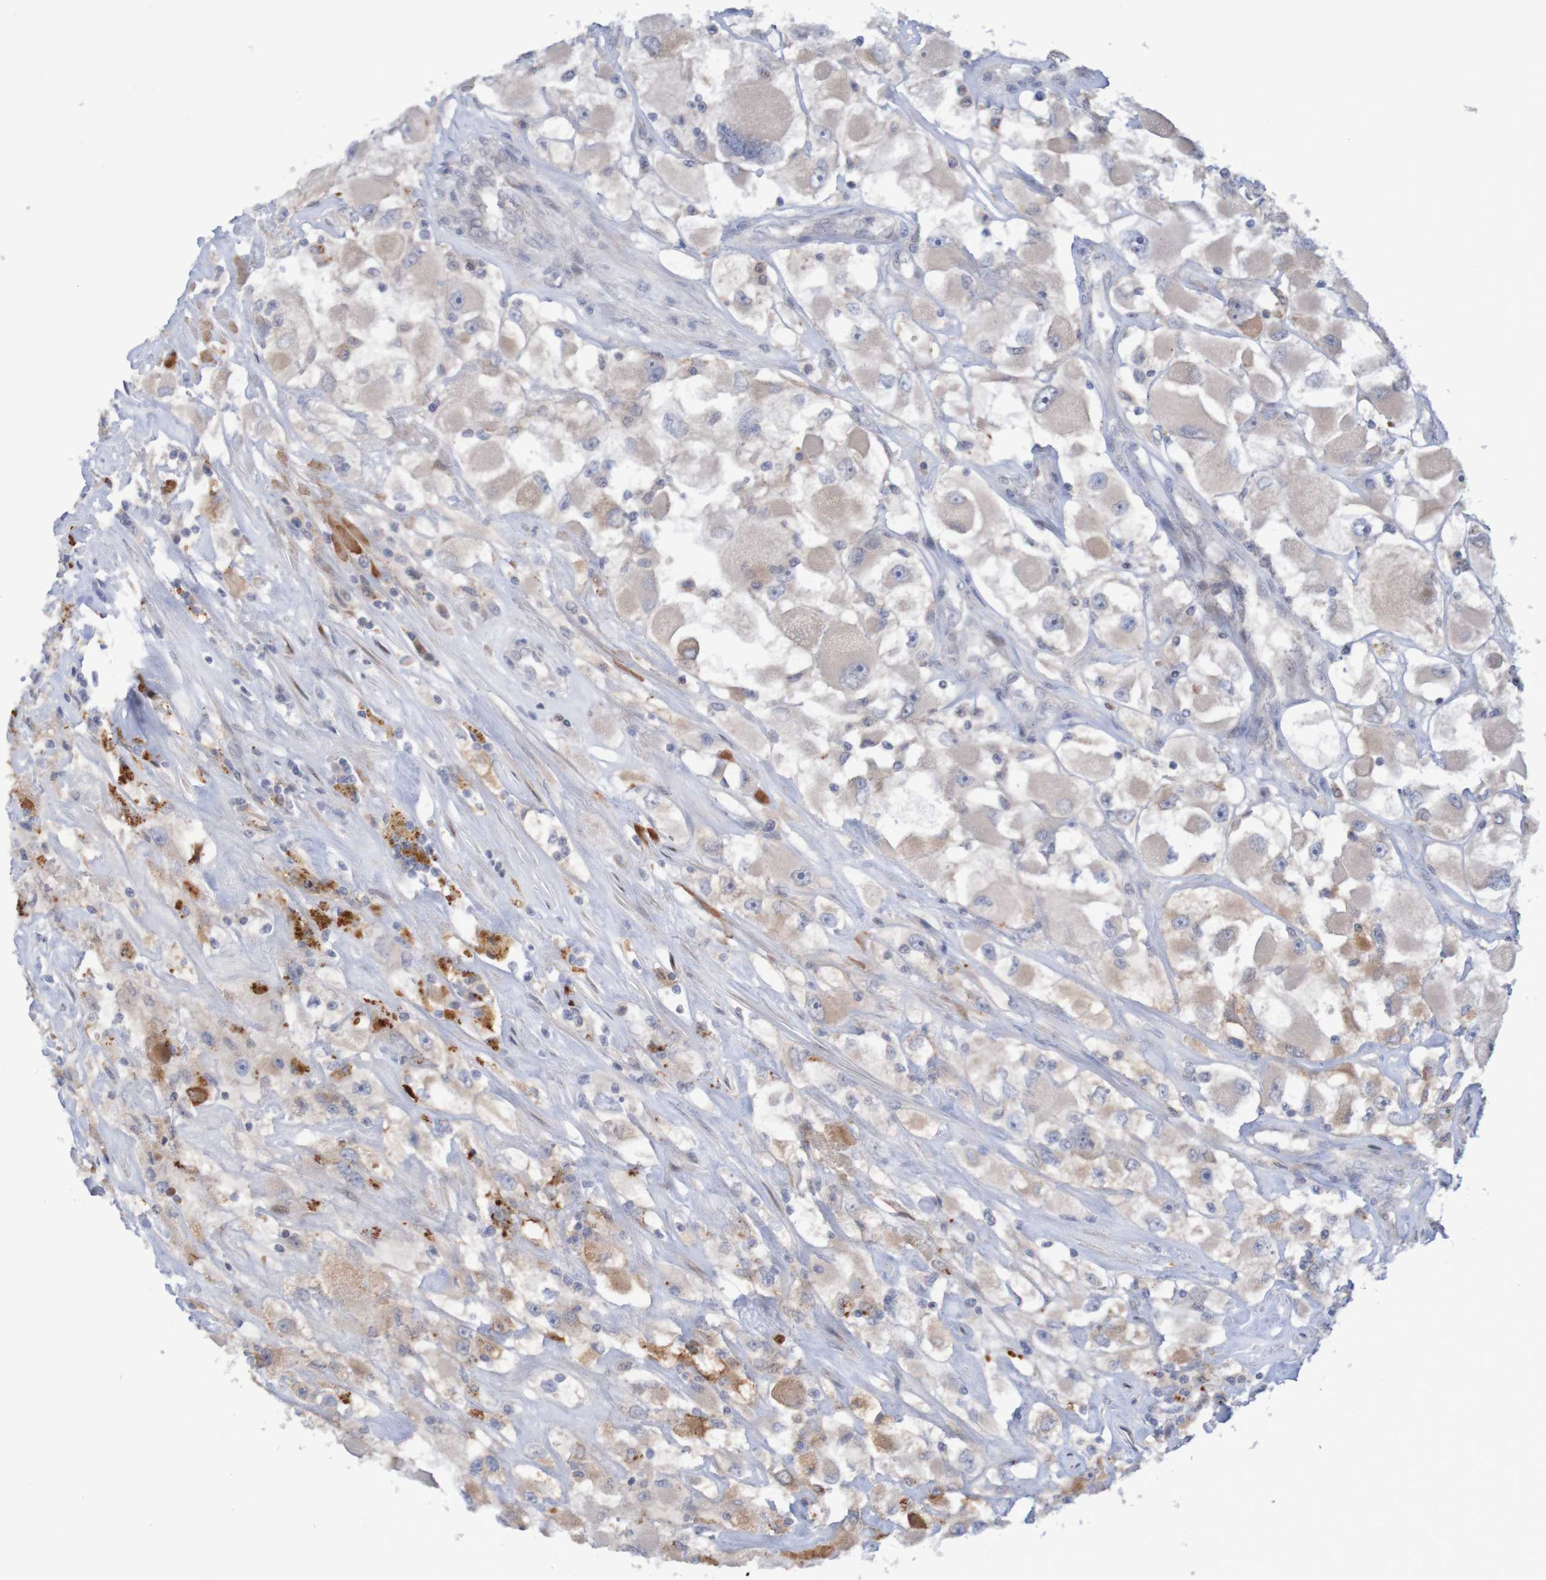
{"staining": {"intensity": "weak", "quantity": "25%-75%", "location": "cytoplasmic/membranous"}, "tissue": "renal cancer", "cell_type": "Tumor cells", "image_type": "cancer", "snomed": [{"axis": "morphology", "description": "Adenocarcinoma, NOS"}, {"axis": "topography", "description": "Kidney"}], "caption": "IHC of renal adenocarcinoma demonstrates low levels of weak cytoplasmic/membranous positivity in approximately 25%-75% of tumor cells.", "gene": "FBP2", "patient": {"sex": "female", "age": 52}}